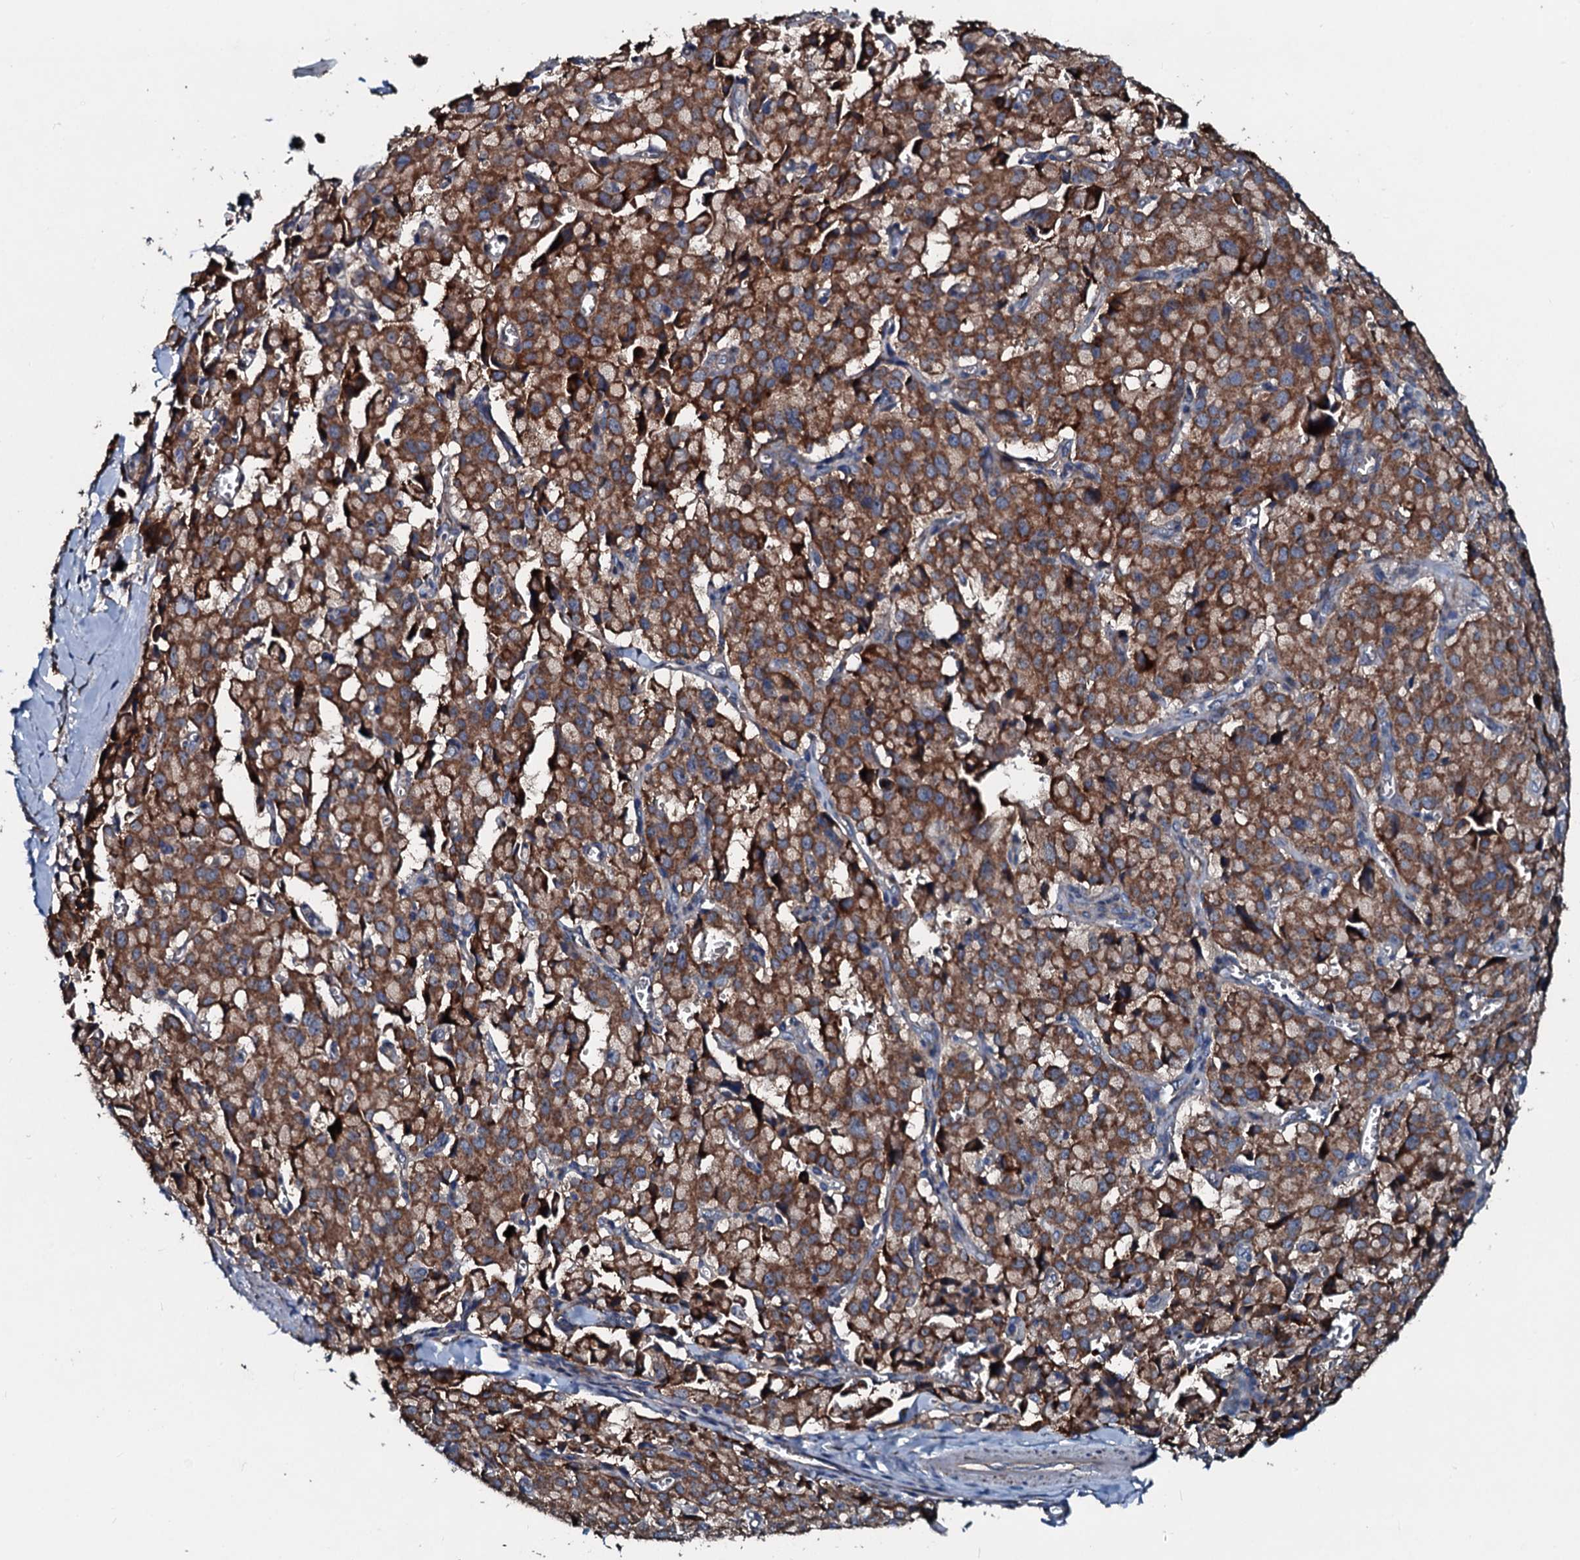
{"staining": {"intensity": "moderate", "quantity": ">75%", "location": "cytoplasmic/membranous"}, "tissue": "pancreatic cancer", "cell_type": "Tumor cells", "image_type": "cancer", "snomed": [{"axis": "morphology", "description": "Adenocarcinoma, NOS"}, {"axis": "topography", "description": "Pancreas"}], "caption": "Immunohistochemistry of pancreatic cancer (adenocarcinoma) shows medium levels of moderate cytoplasmic/membranous expression in approximately >75% of tumor cells.", "gene": "ACSS3", "patient": {"sex": "male", "age": 65}}